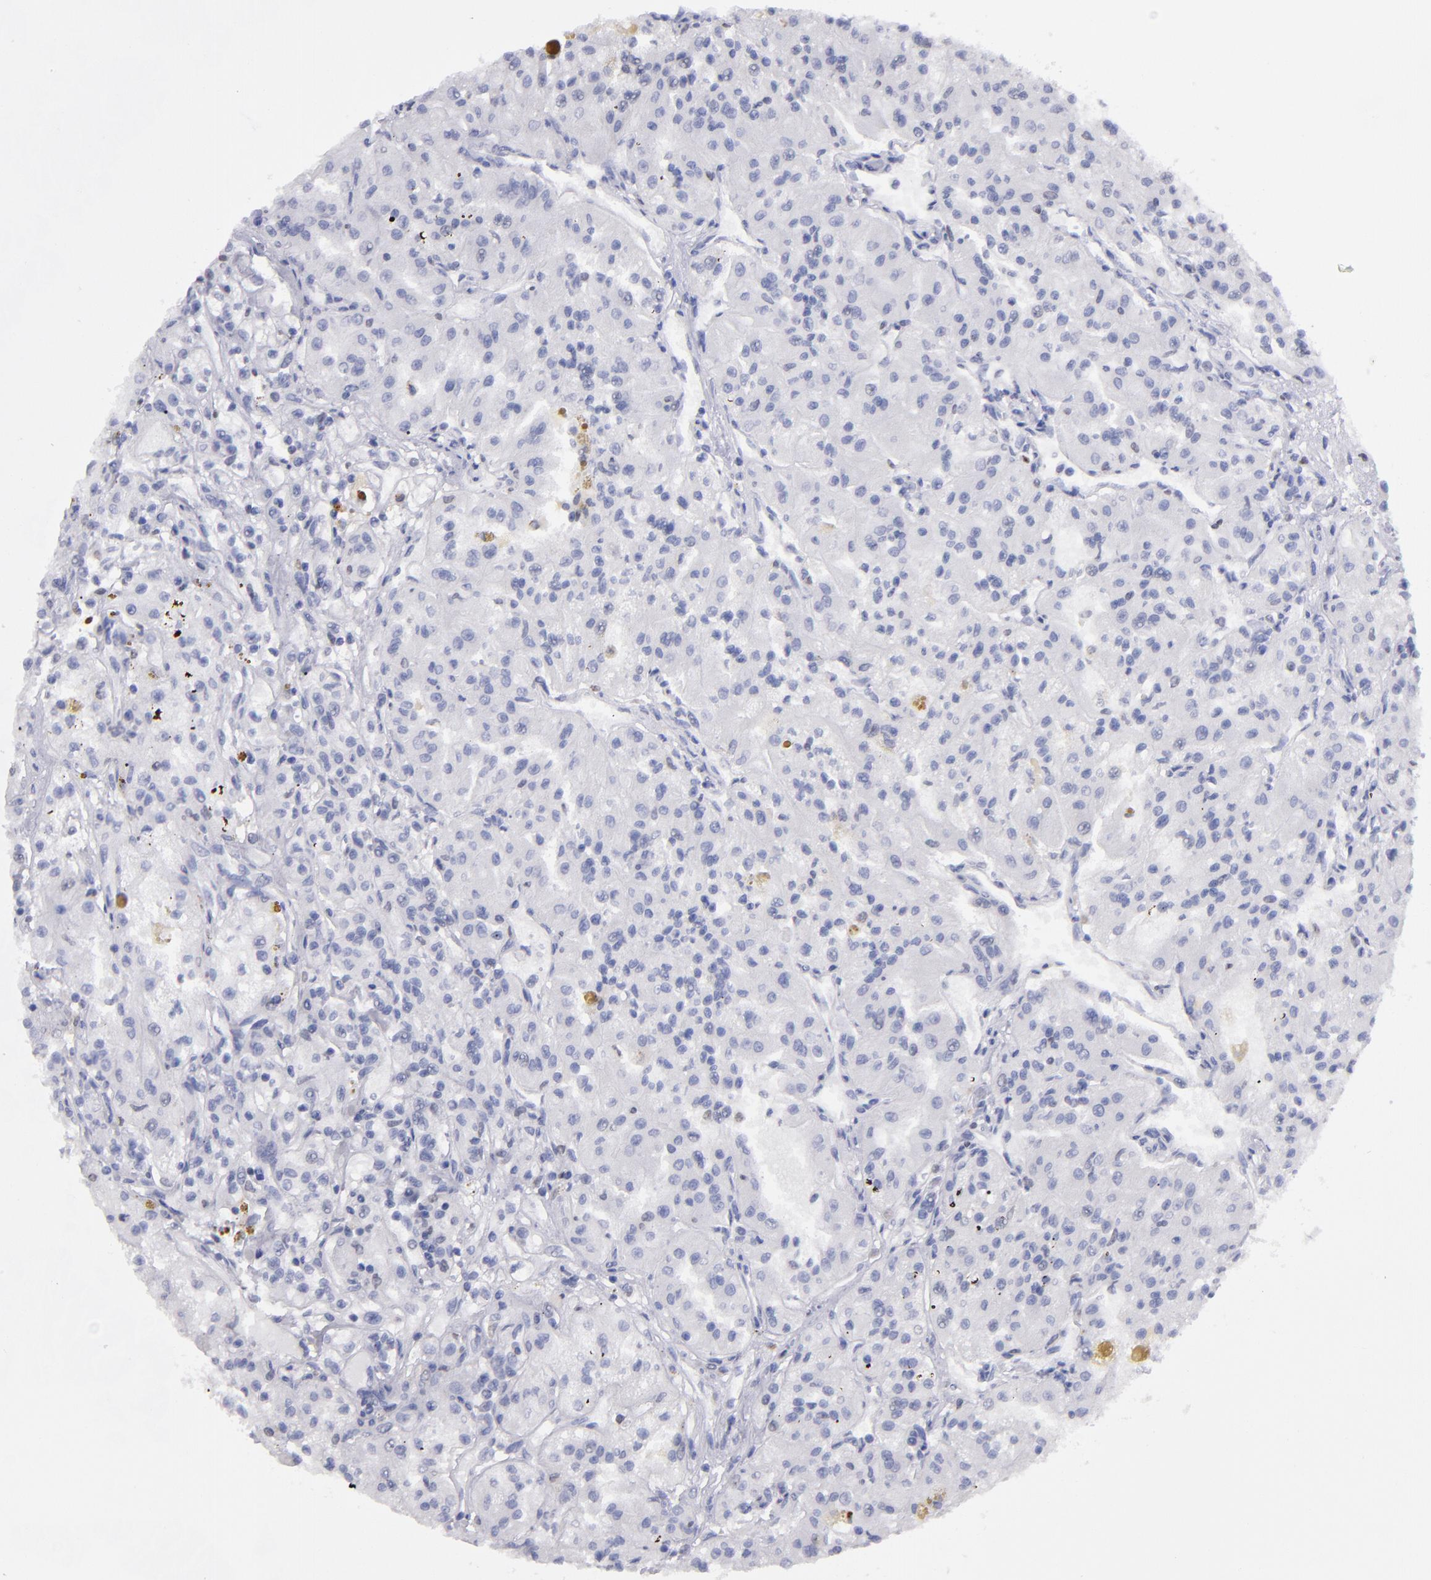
{"staining": {"intensity": "negative", "quantity": "none", "location": "none"}, "tissue": "renal cancer", "cell_type": "Tumor cells", "image_type": "cancer", "snomed": [{"axis": "morphology", "description": "Adenocarcinoma, NOS"}, {"axis": "topography", "description": "Kidney"}], "caption": "This is an immunohistochemistry (IHC) histopathology image of renal cancer. There is no expression in tumor cells.", "gene": "IRF8", "patient": {"sex": "male", "age": 78}}